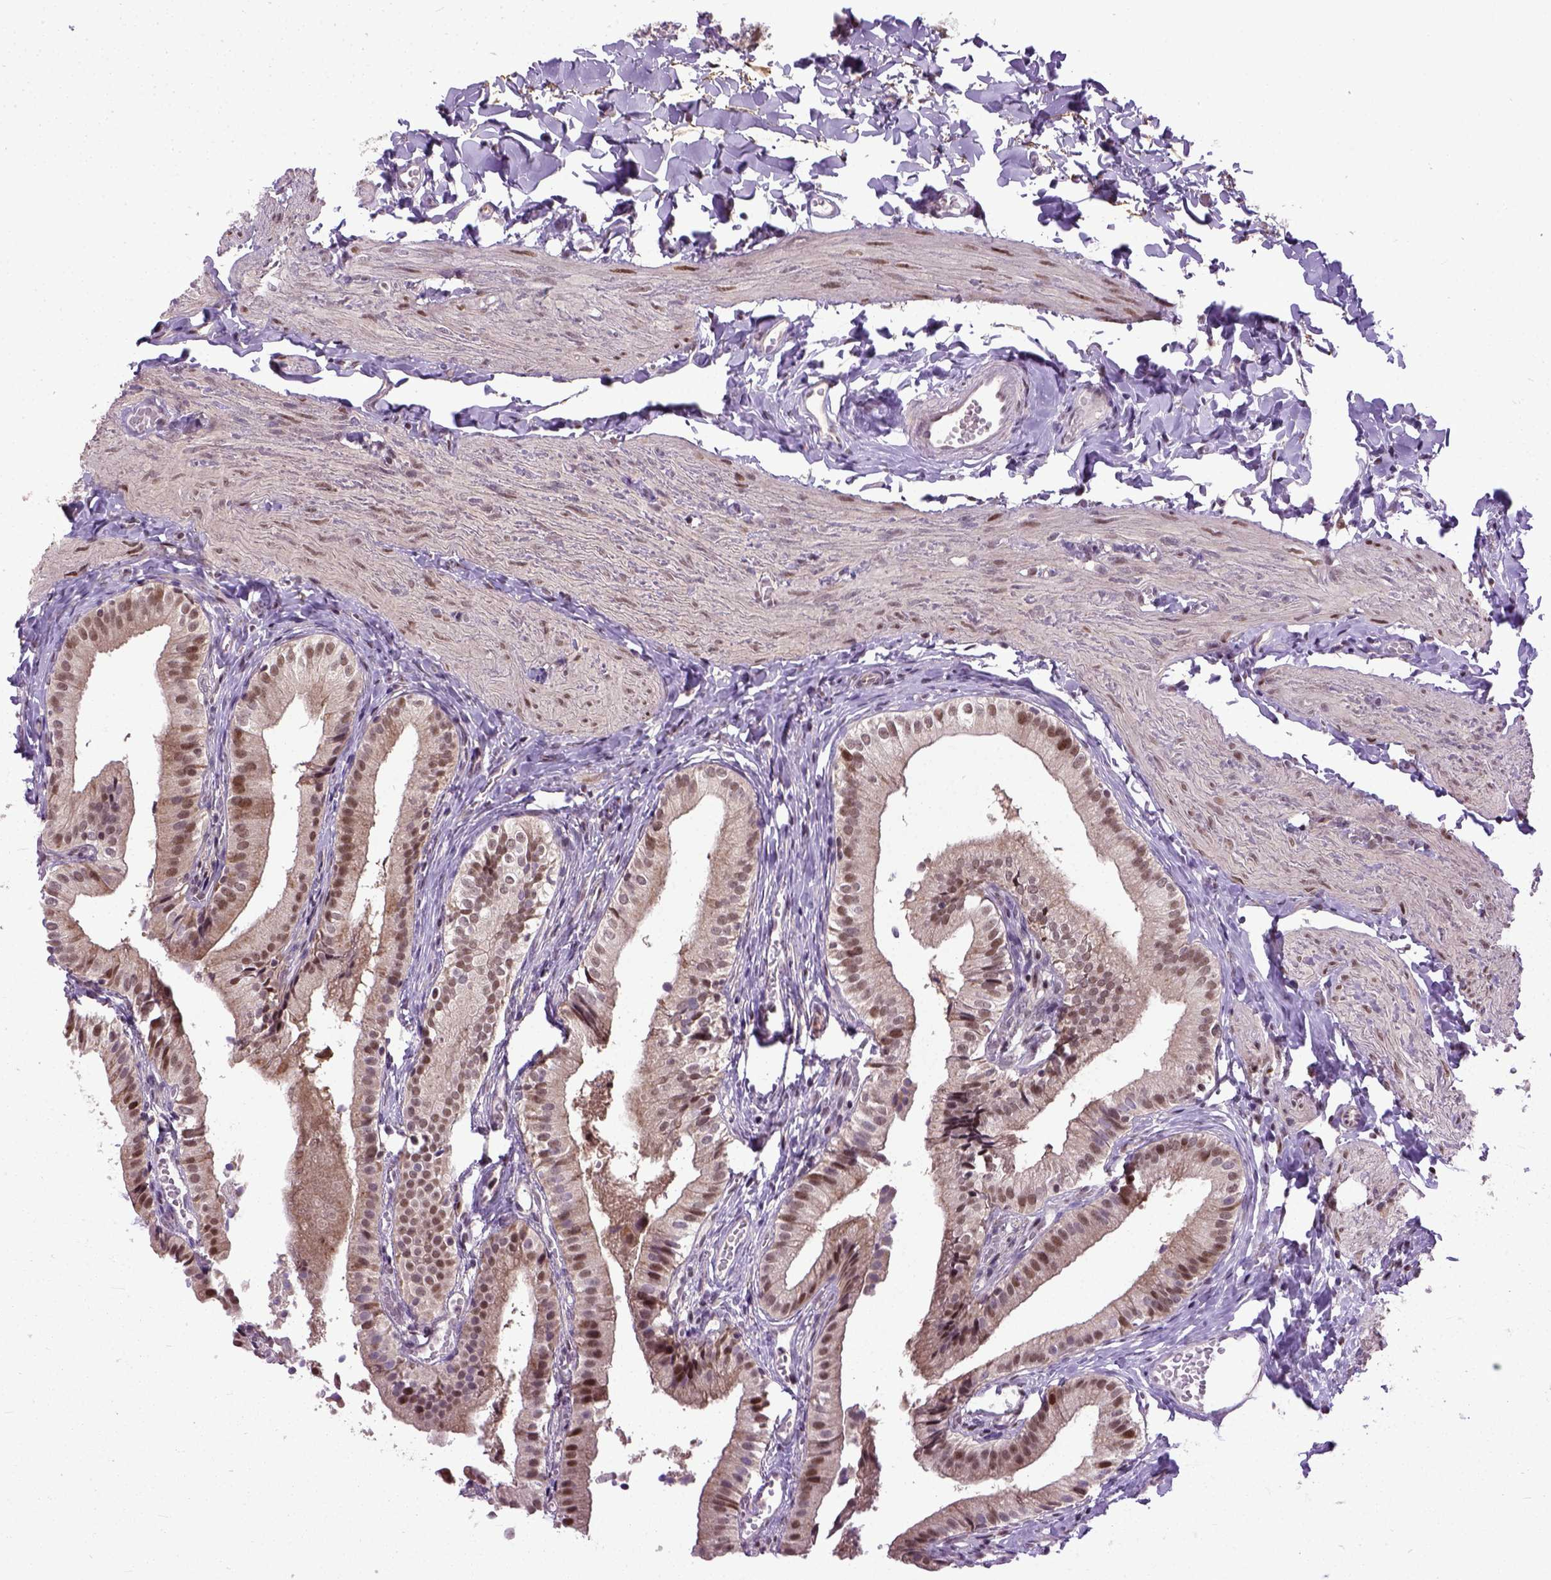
{"staining": {"intensity": "moderate", "quantity": ">75%", "location": "nuclear"}, "tissue": "gallbladder", "cell_type": "Glandular cells", "image_type": "normal", "snomed": [{"axis": "morphology", "description": "Normal tissue, NOS"}, {"axis": "topography", "description": "Gallbladder"}], "caption": "Gallbladder stained with DAB immunohistochemistry demonstrates medium levels of moderate nuclear positivity in about >75% of glandular cells. (Brightfield microscopy of DAB IHC at high magnification).", "gene": "UBA3", "patient": {"sex": "female", "age": 47}}